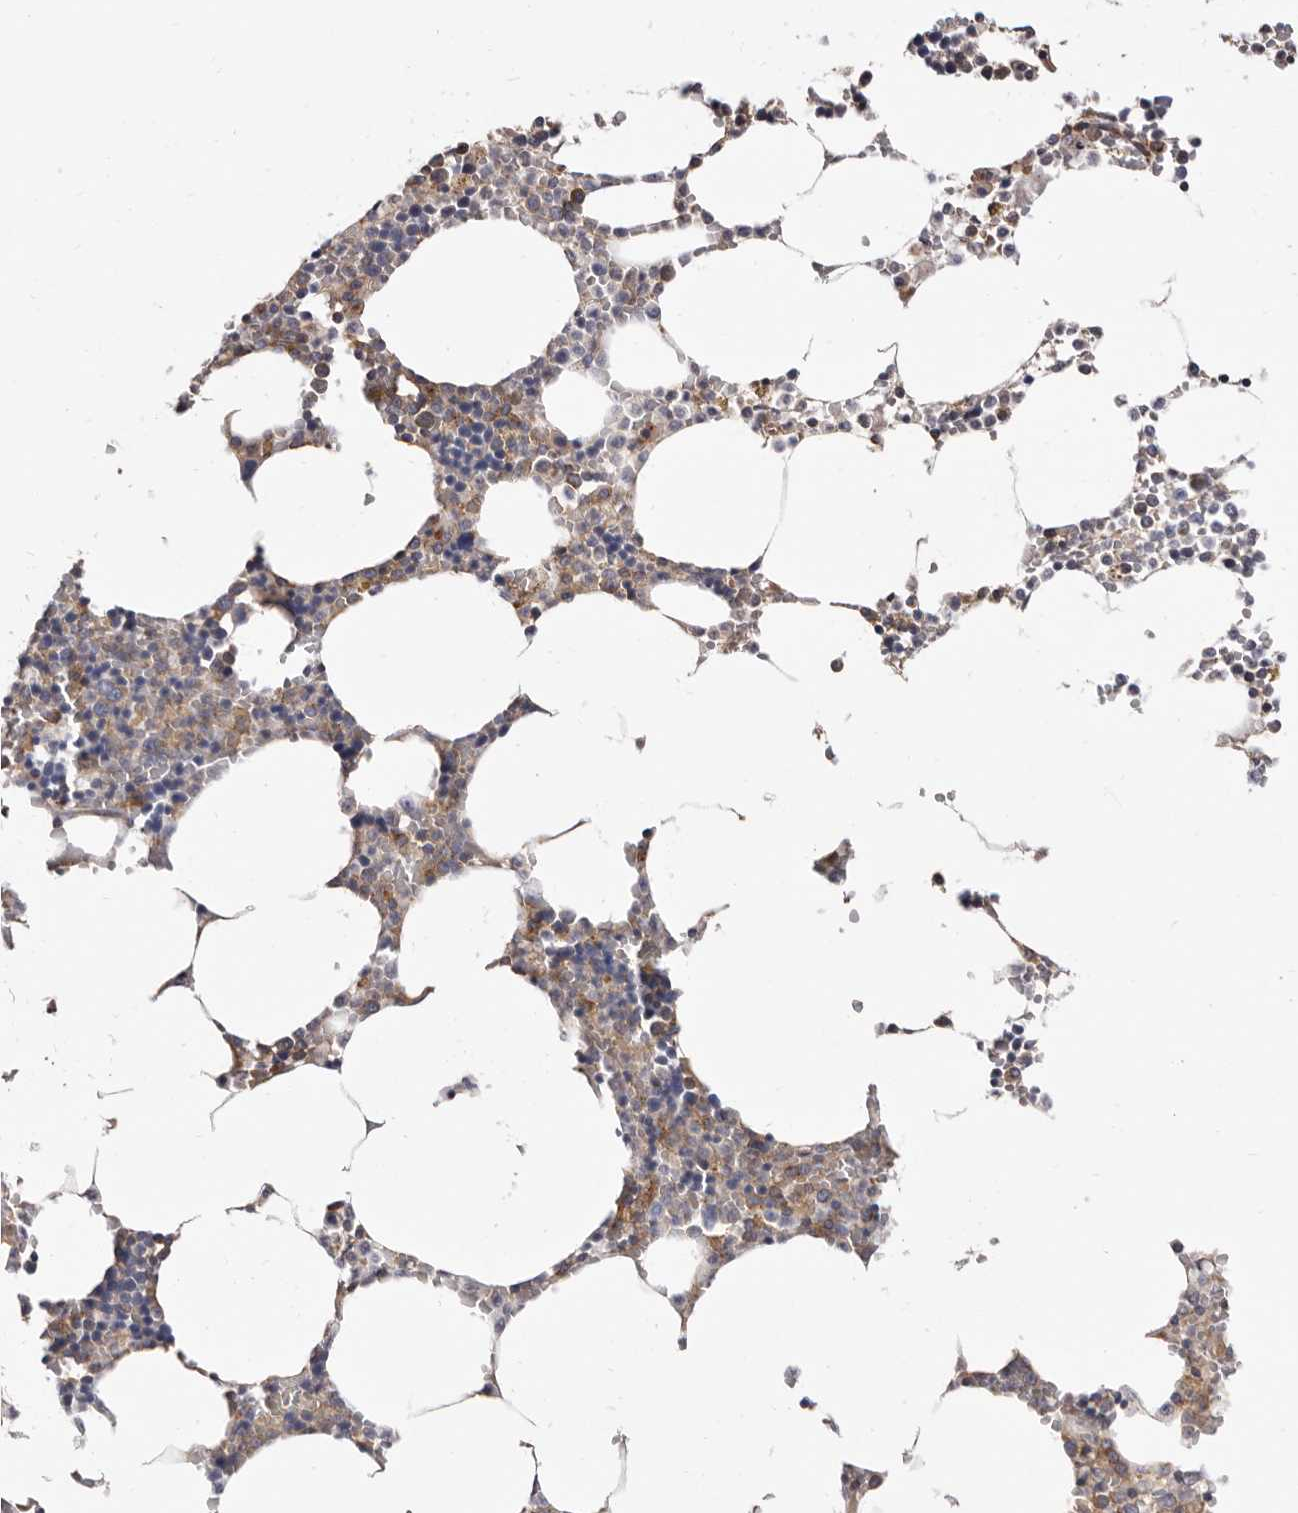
{"staining": {"intensity": "moderate", "quantity": ">75%", "location": "cytoplasmic/membranous"}, "tissue": "bone marrow", "cell_type": "Hematopoietic cells", "image_type": "normal", "snomed": [{"axis": "morphology", "description": "Normal tissue, NOS"}, {"axis": "topography", "description": "Bone marrow"}], "caption": "Bone marrow stained with a protein marker exhibits moderate staining in hematopoietic cells.", "gene": "COQ8B", "patient": {"sex": "male", "age": 70}}